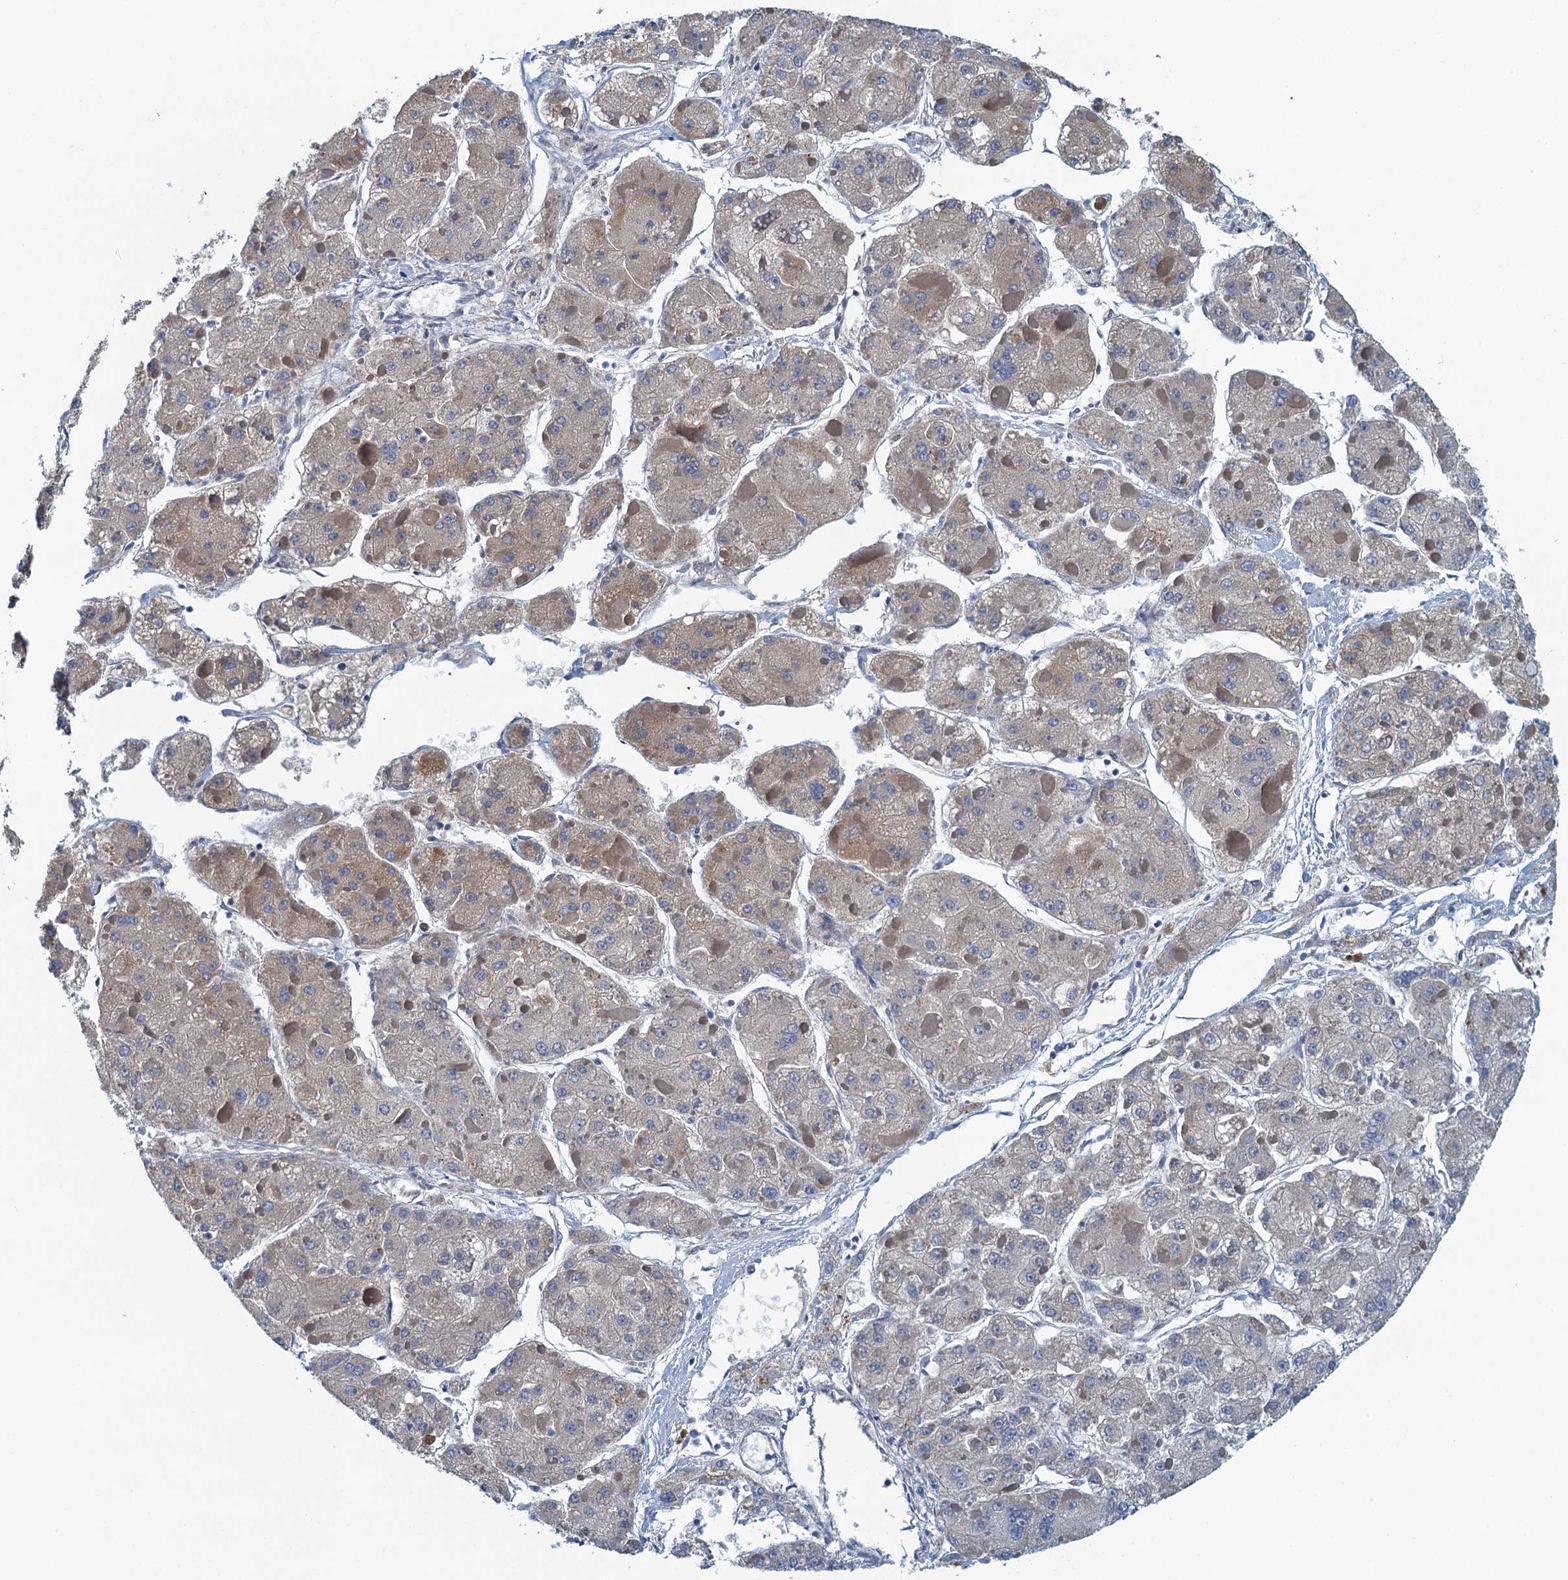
{"staining": {"intensity": "weak", "quantity": "<25%", "location": "cytoplasmic/membranous"}, "tissue": "liver cancer", "cell_type": "Tumor cells", "image_type": "cancer", "snomed": [{"axis": "morphology", "description": "Carcinoma, Hepatocellular, NOS"}, {"axis": "topography", "description": "Liver"}], "caption": "Liver cancer stained for a protein using IHC demonstrates no staining tumor cells.", "gene": "ALG2", "patient": {"sex": "female", "age": 73}}